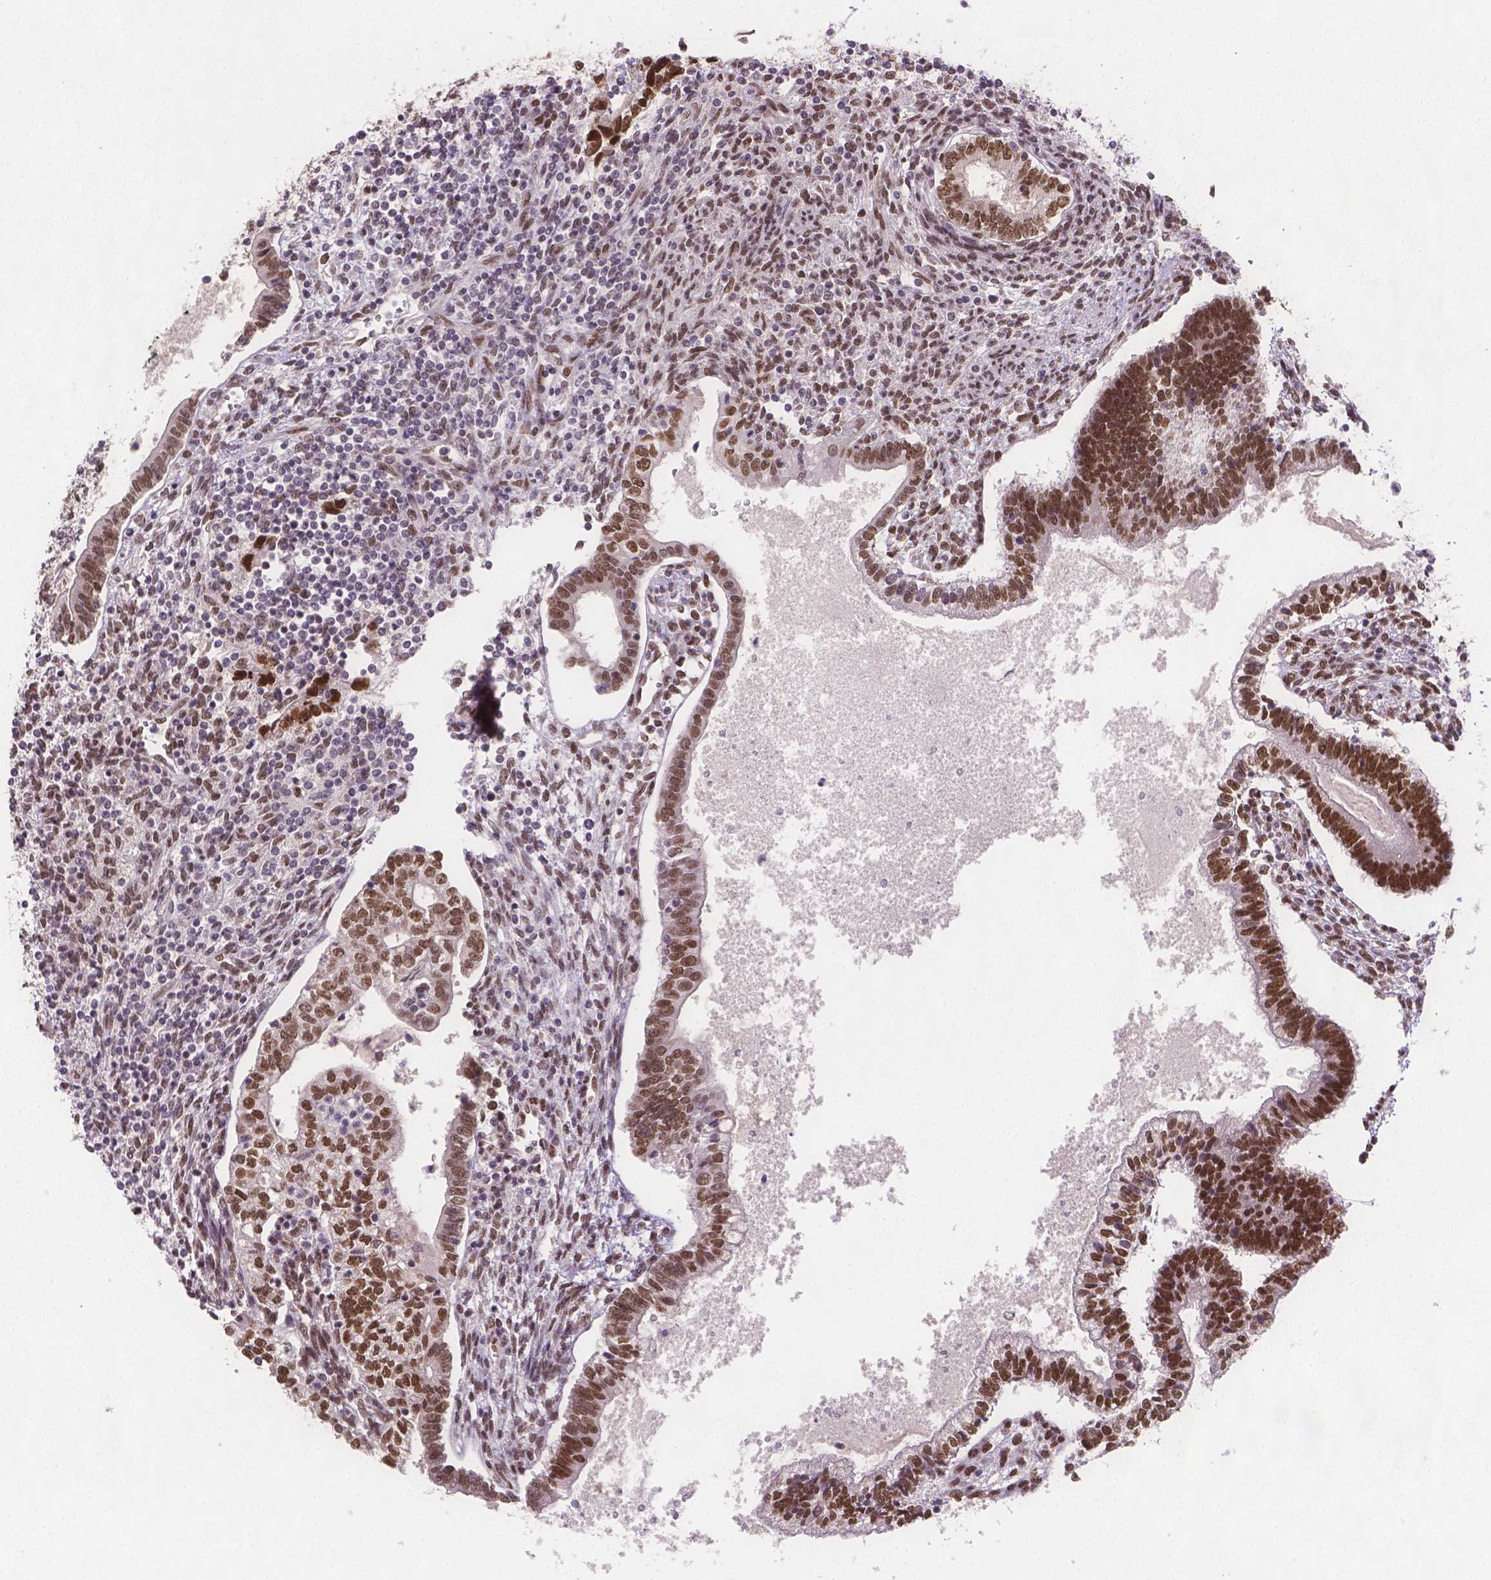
{"staining": {"intensity": "strong", "quantity": ">75%", "location": "nuclear"}, "tissue": "testis cancer", "cell_type": "Tumor cells", "image_type": "cancer", "snomed": [{"axis": "morphology", "description": "Carcinoma, Embryonal, NOS"}, {"axis": "topography", "description": "Testis"}], "caption": "Protein staining demonstrates strong nuclear staining in approximately >75% of tumor cells in embryonal carcinoma (testis). Immunohistochemistry stains the protein of interest in brown and the nuclei are stained blue.", "gene": "FANCE", "patient": {"sex": "male", "age": 37}}